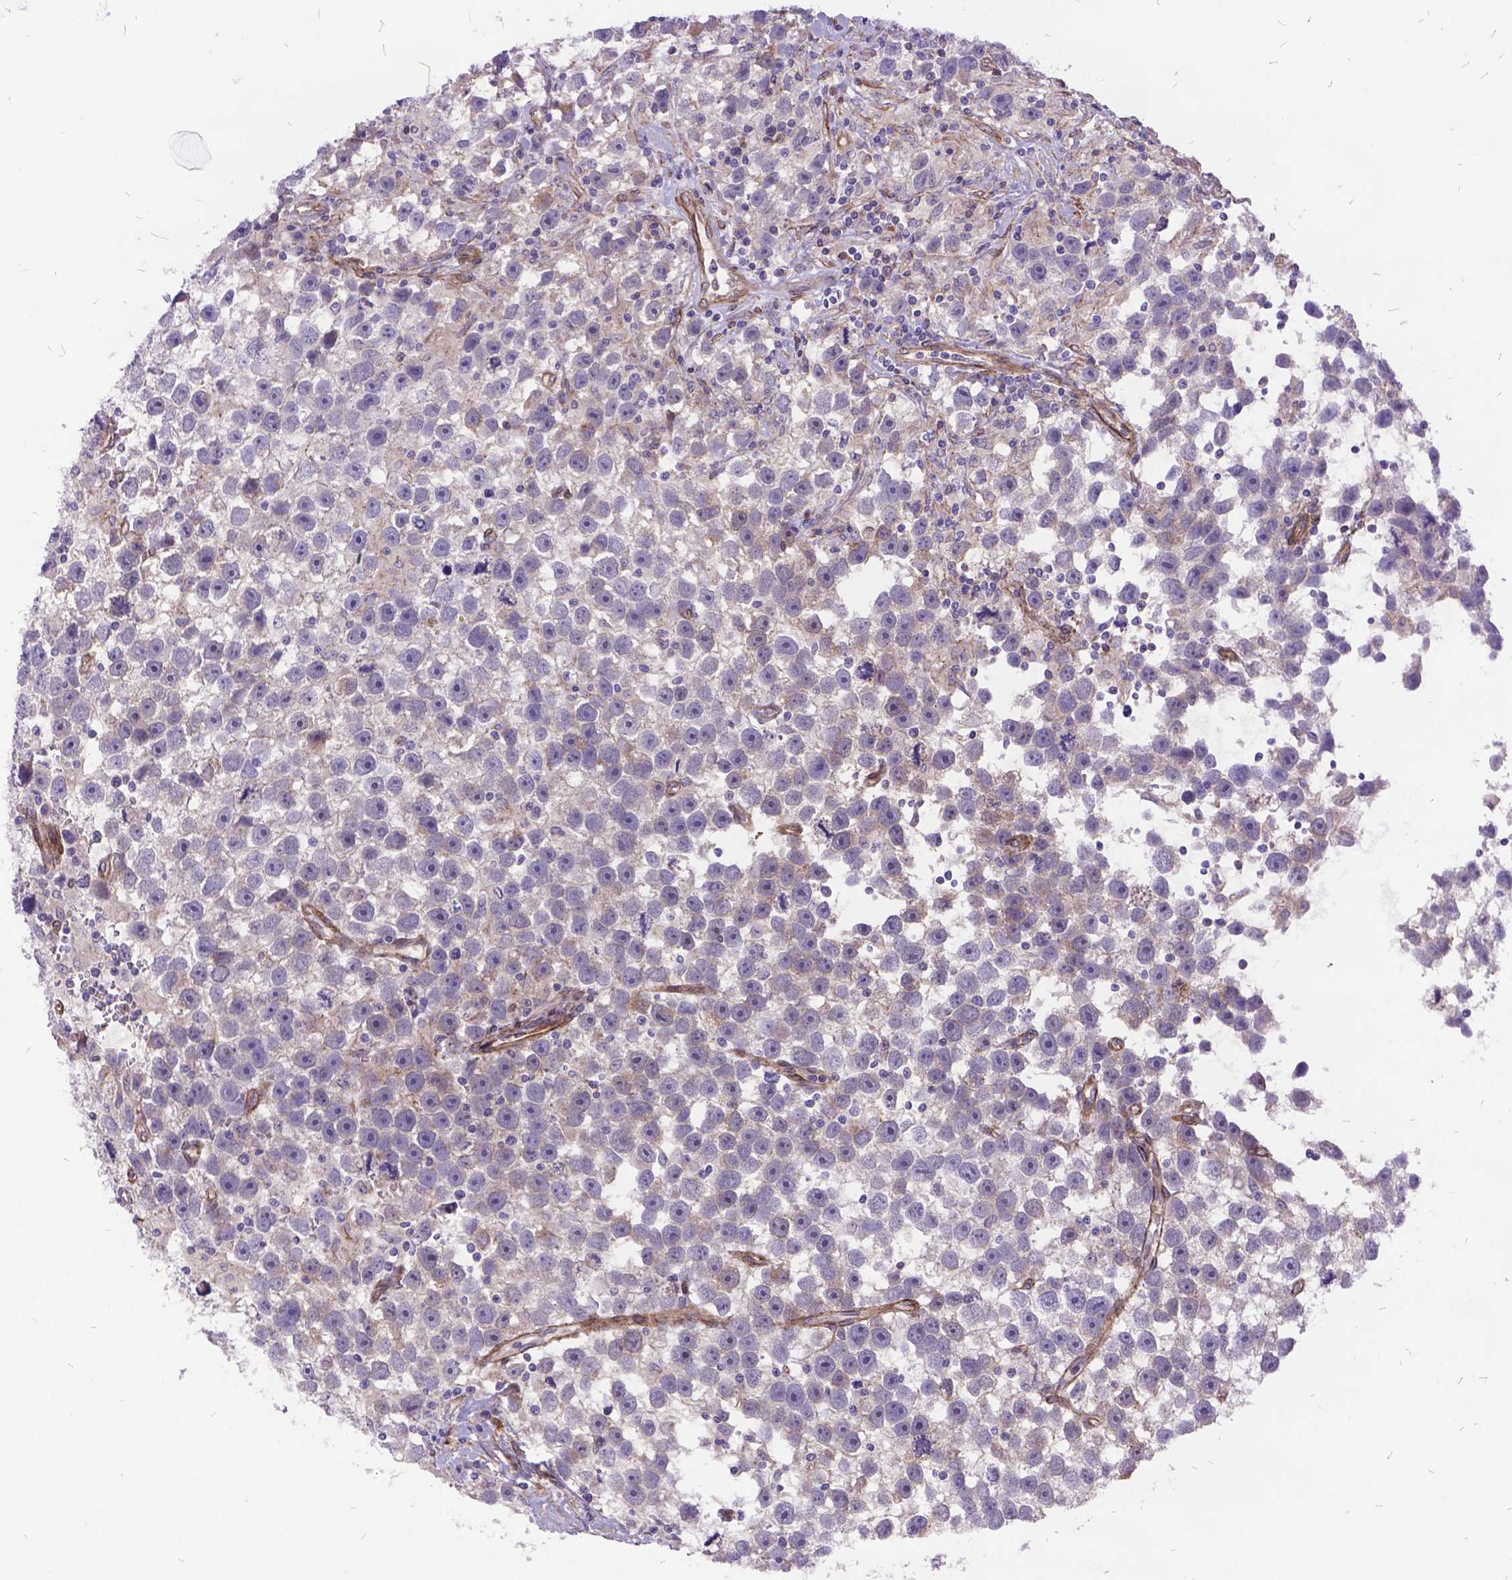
{"staining": {"intensity": "negative", "quantity": "none", "location": "none"}, "tissue": "testis cancer", "cell_type": "Tumor cells", "image_type": "cancer", "snomed": [{"axis": "morphology", "description": "Seminoma, NOS"}, {"axis": "topography", "description": "Testis"}], "caption": "Tumor cells are negative for brown protein staining in seminoma (testis).", "gene": "GRB7", "patient": {"sex": "male", "age": 43}}